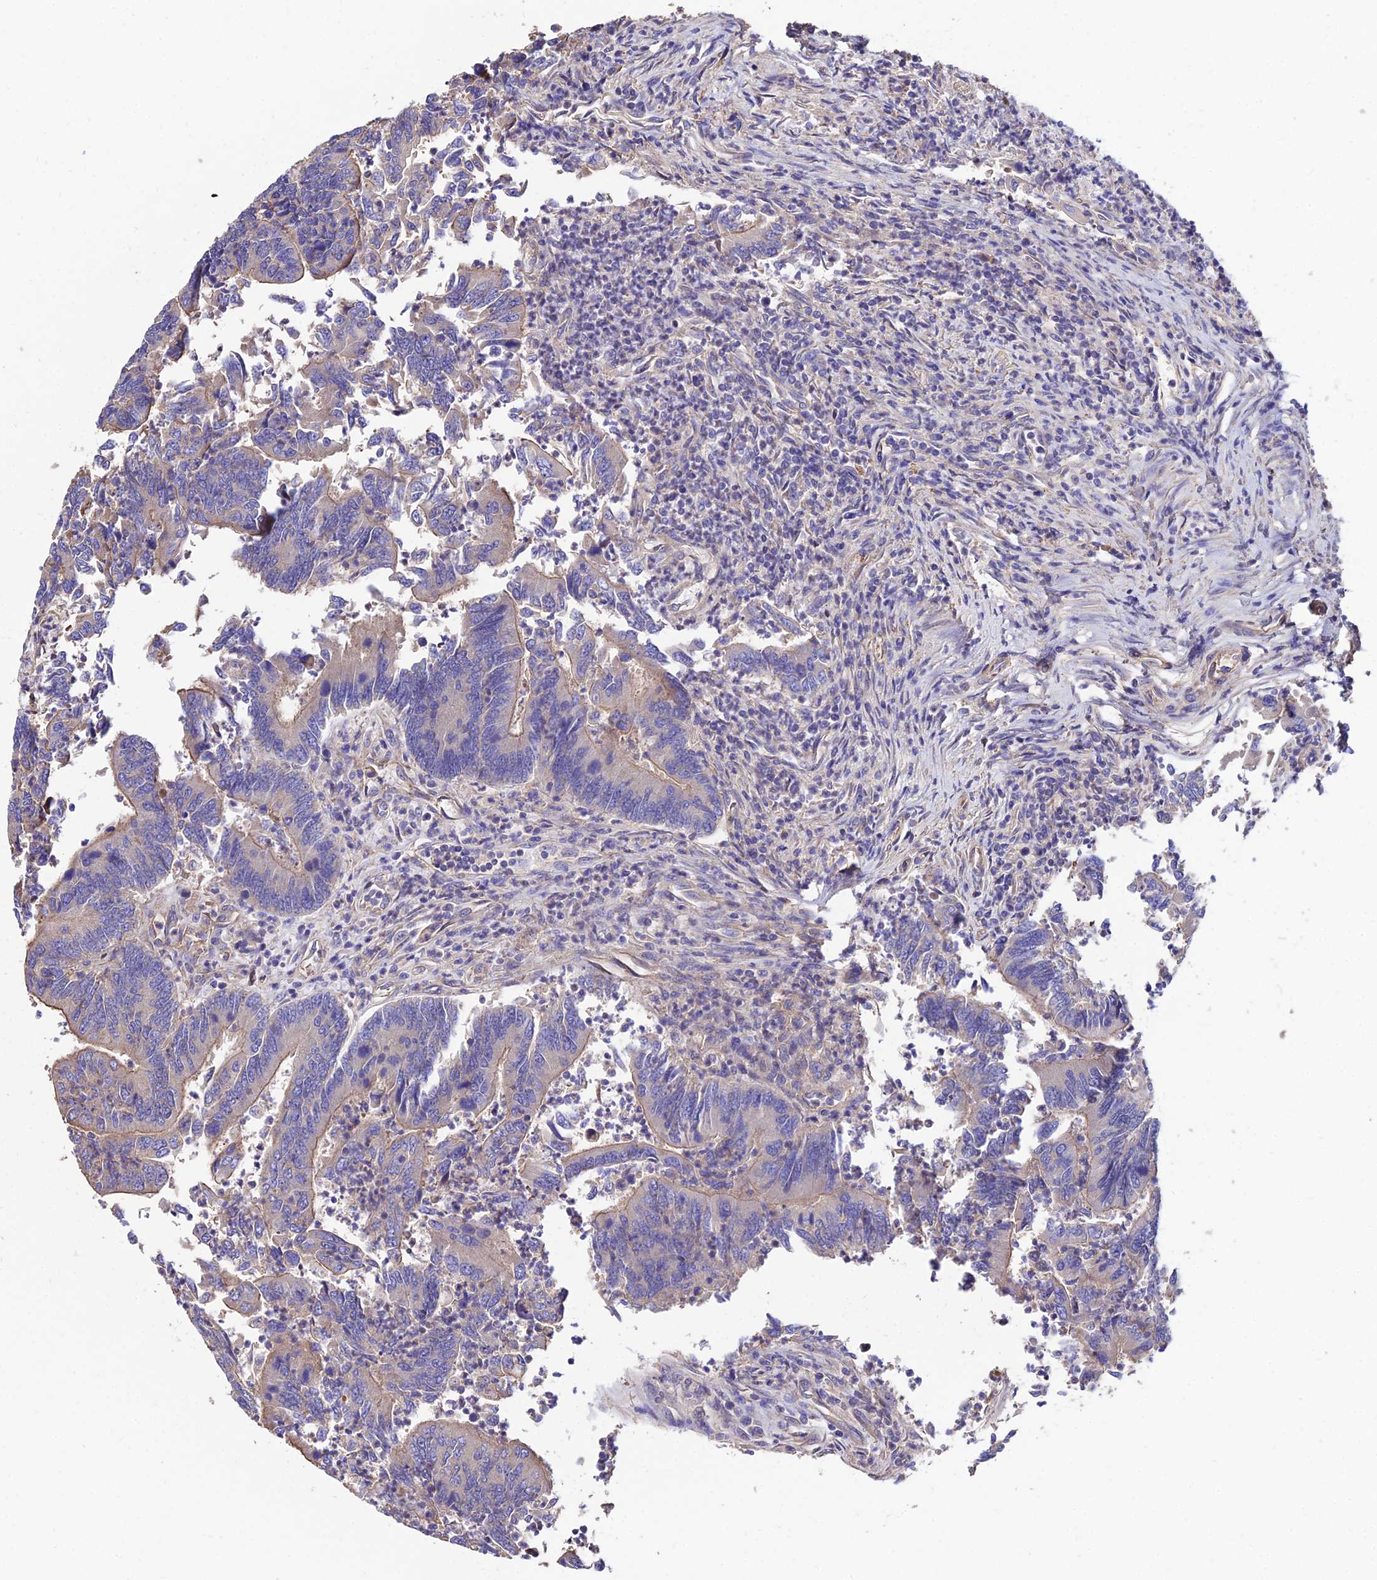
{"staining": {"intensity": "moderate", "quantity": "<25%", "location": "cytoplasmic/membranous"}, "tissue": "colorectal cancer", "cell_type": "Tumor cells", "image_type": "cancer", "snomed": [{"axis": "morphology", "description": "Adenocarcinoma, NOS"}, {"axis": "topography", "description": "Colon"}], "caption": "The image shows a brown stain indicating the presence of a protein in the cytoplasmic/membranous of tumor cells in colorectal cancer (adenocarcinoma).", "gene": "CALM2", "patient": {"sex": "female", "age": 67}}